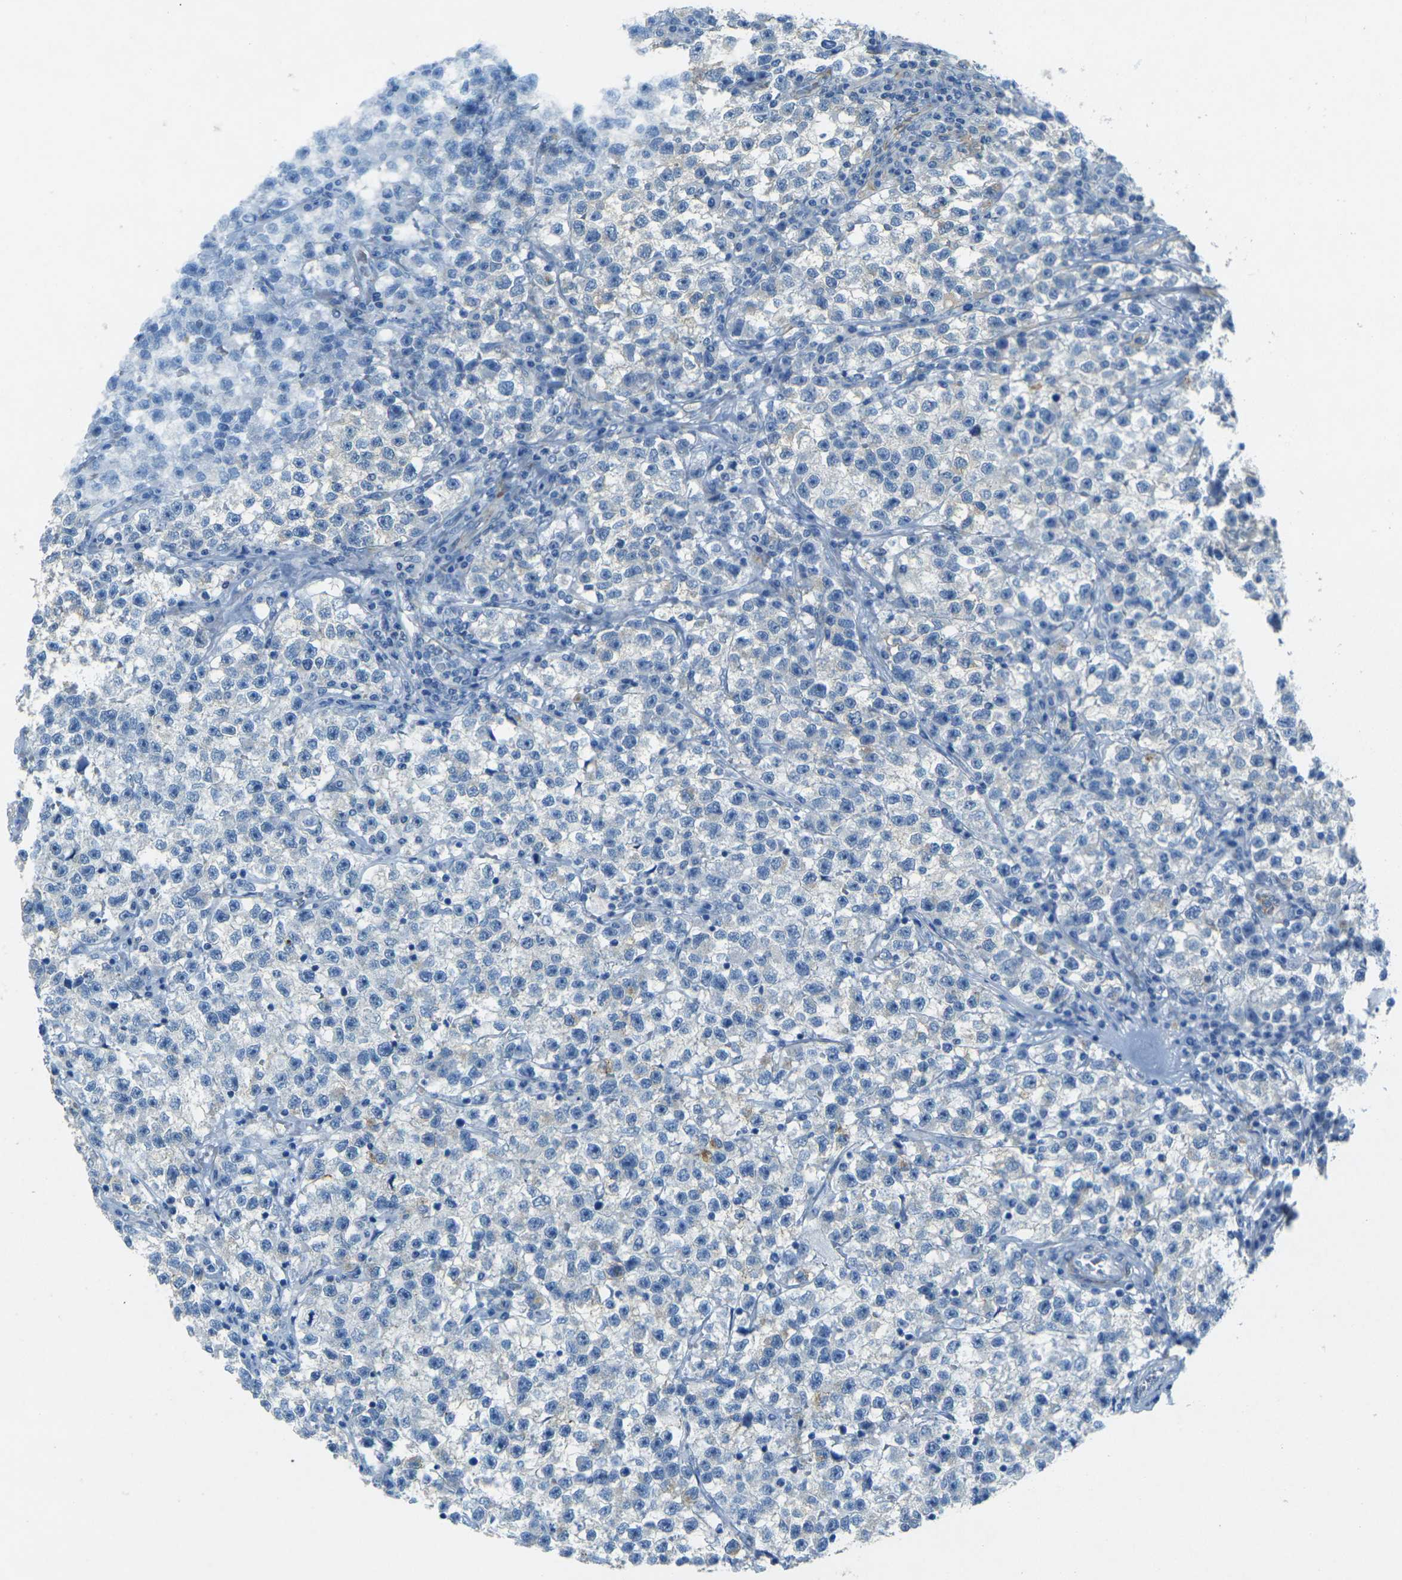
{"staining": {"intensity": "negative", "quantity": "none", "location": "none"}, "tissue": "testis cancer", "cell_type": "Tumor cells", "image_type": "cancer", "snomed": [{"axis": "morphology", "description": "Seminoma, NOS"}, {"axis": "topography", "description": "Testis"}], "caption": "DAB immunohistochemical staining of testis cancer (seminoma) exhibits no significant expression in tumor cells. The staining was performed using DAB to visualize the protein expression in brown, while the nuclei were stained in blue with hematoxylin (Magnification: 20x).", "gene": "SORT1", "patient": {"sex": "male", "age": 22}}